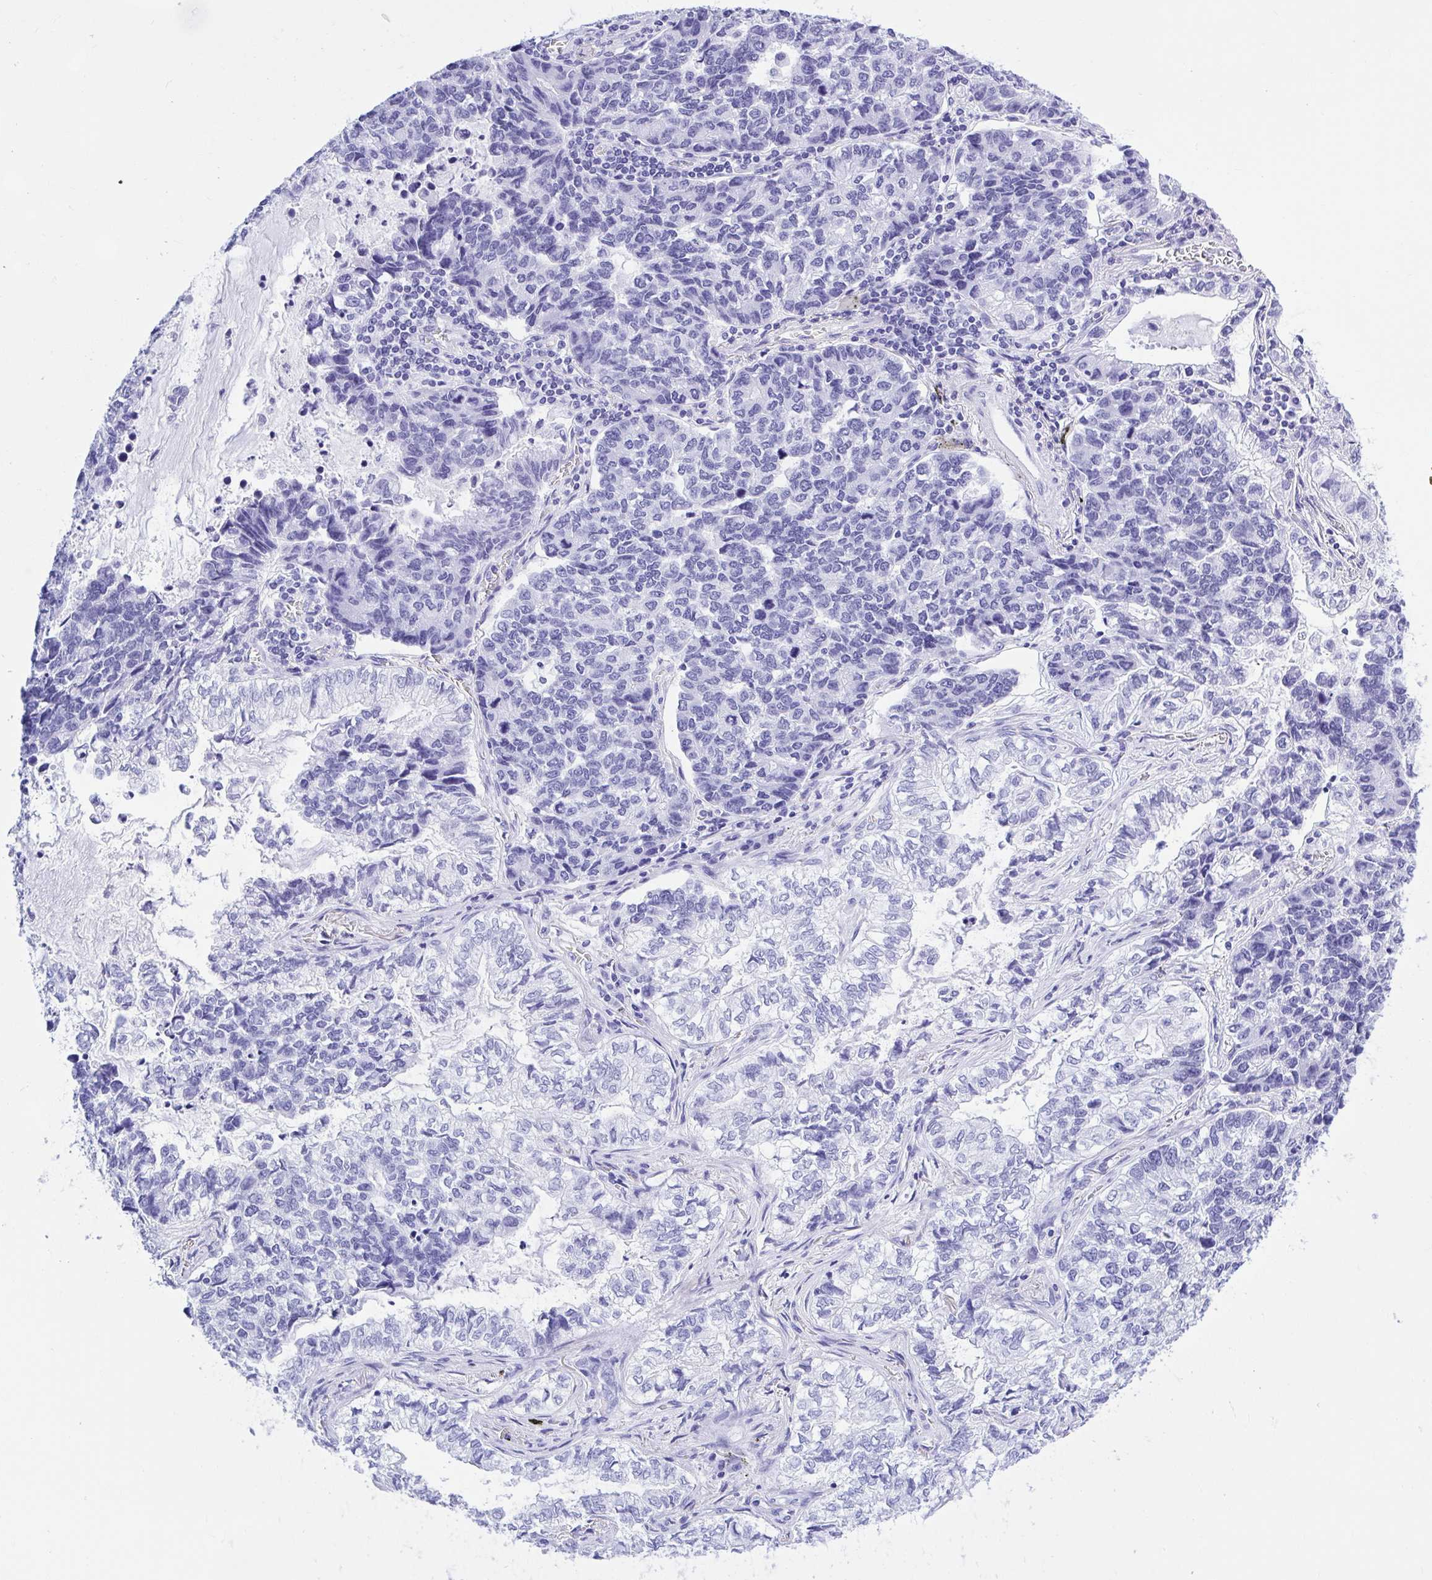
{"staining": {"intensity": "negative", "quantity": "none", "location": "none"}, "tissue": "lung cancer", "cell_type": "Tumor cells", "image_type": "cancer", "snomed": [{"axis": "morphology", "description": "Adenocarcinoma, NOS"}, {"axis": "topography", "description": "Lymph node"}, {"axis": "topography", "description": "Lung"}], "caption": "Tumor cells show no significant positivity in adenocarcinoma (lung).", "gene": "THOP1", "patient": {"sex": "male", "age": 66}}